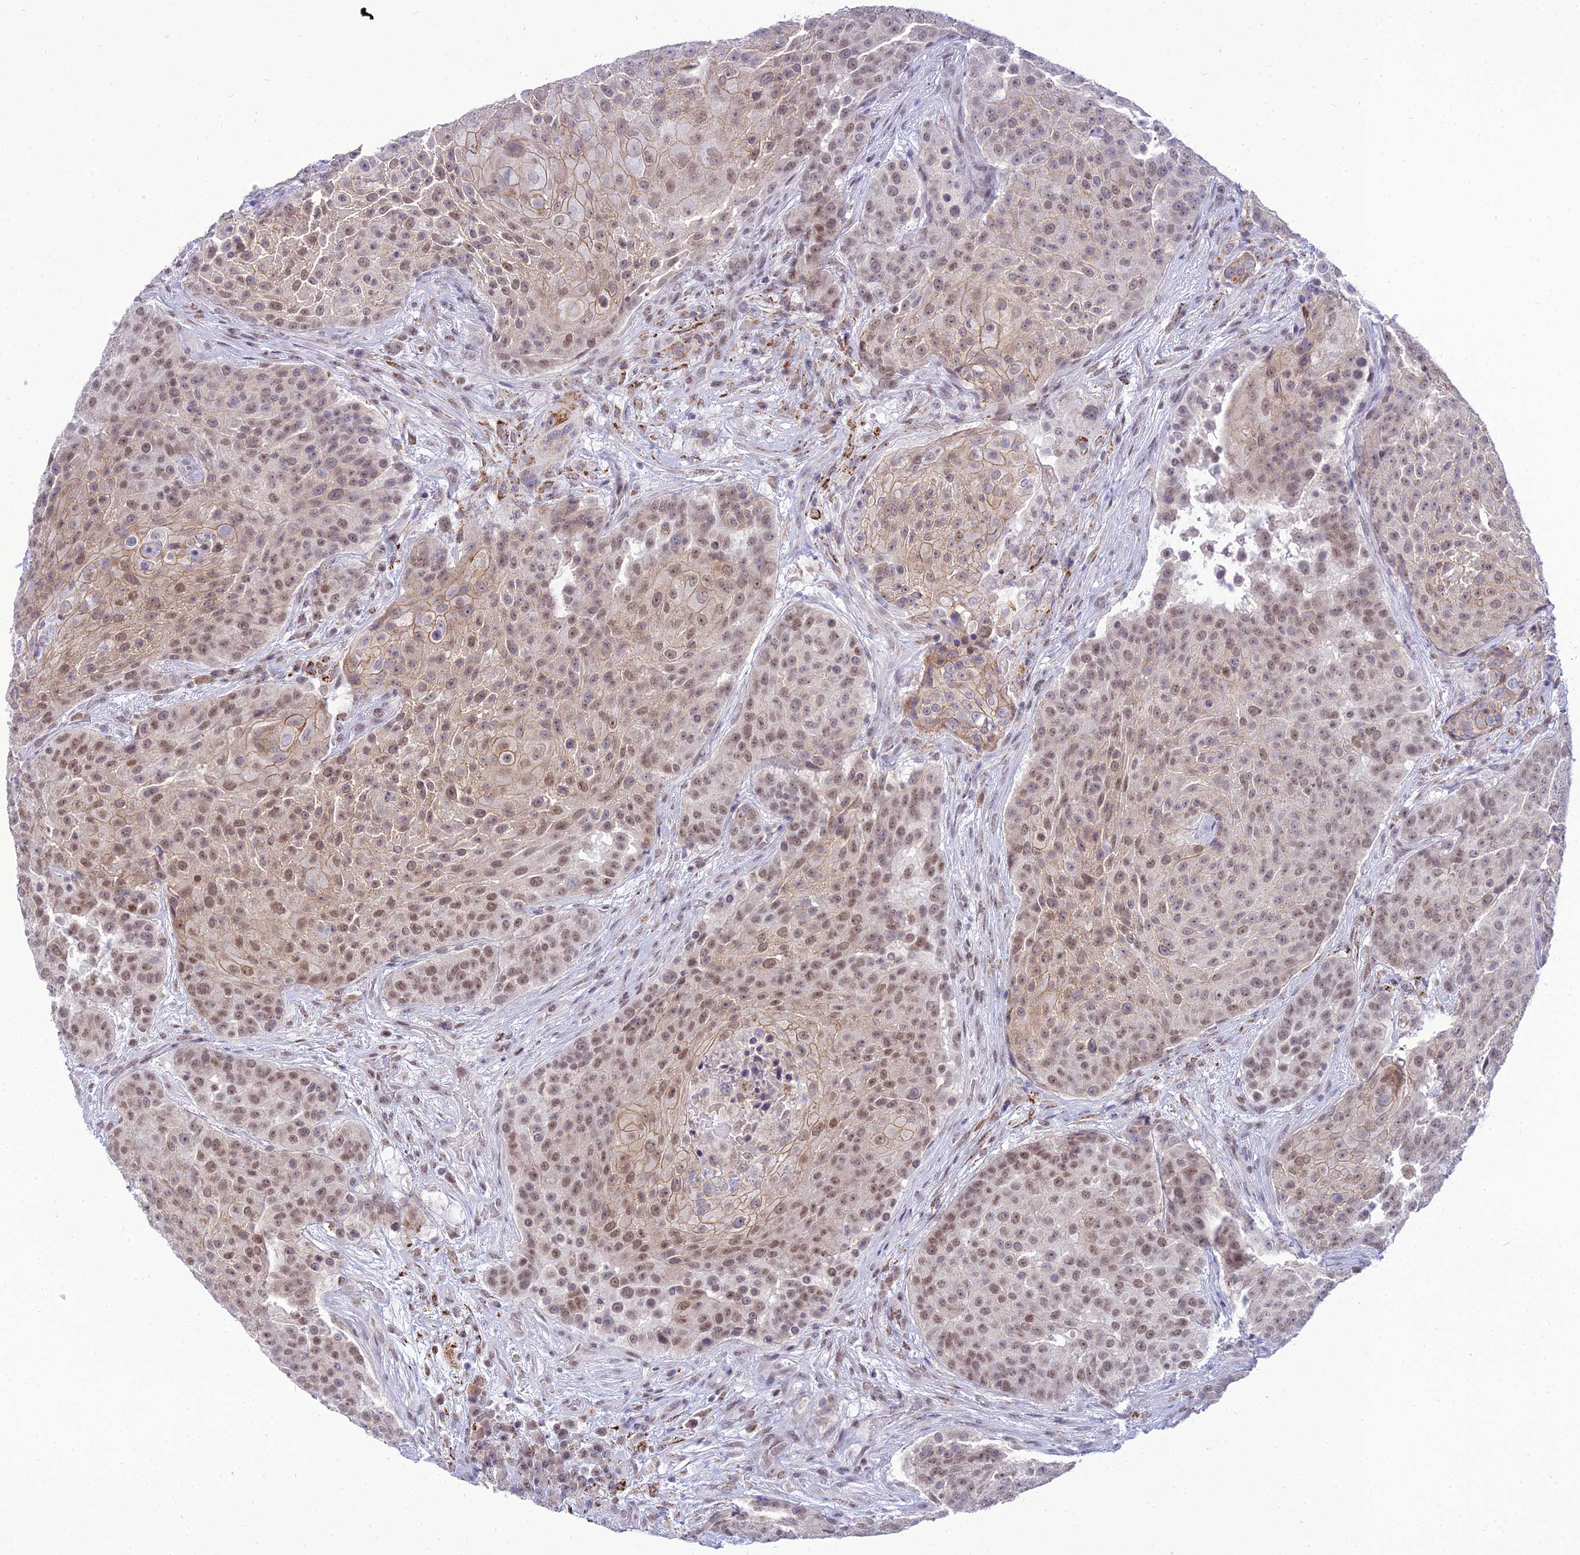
{"staining": {"intensity": "weak", "quantity": ">75%", "location": "cytoplasmic/membranous,nuclear"}, "tissue": "urothelial cancer", "cell_type": "Tumor cells", "image_type": "cancer", "snomed": [{"axis": "morphology", "description": "Urothelial carcinoma, High grade"}, {"axis": "topography", "description": "Urinary bladder"}], "caption": "Protein expression analysis of urothelial cancer reveals weak cytoplasmic/membranous and nuclear staining in approximately >75% of tumor cells.", "gene": "C6orf163", "patient": {"sex": "female", "age": 63}}